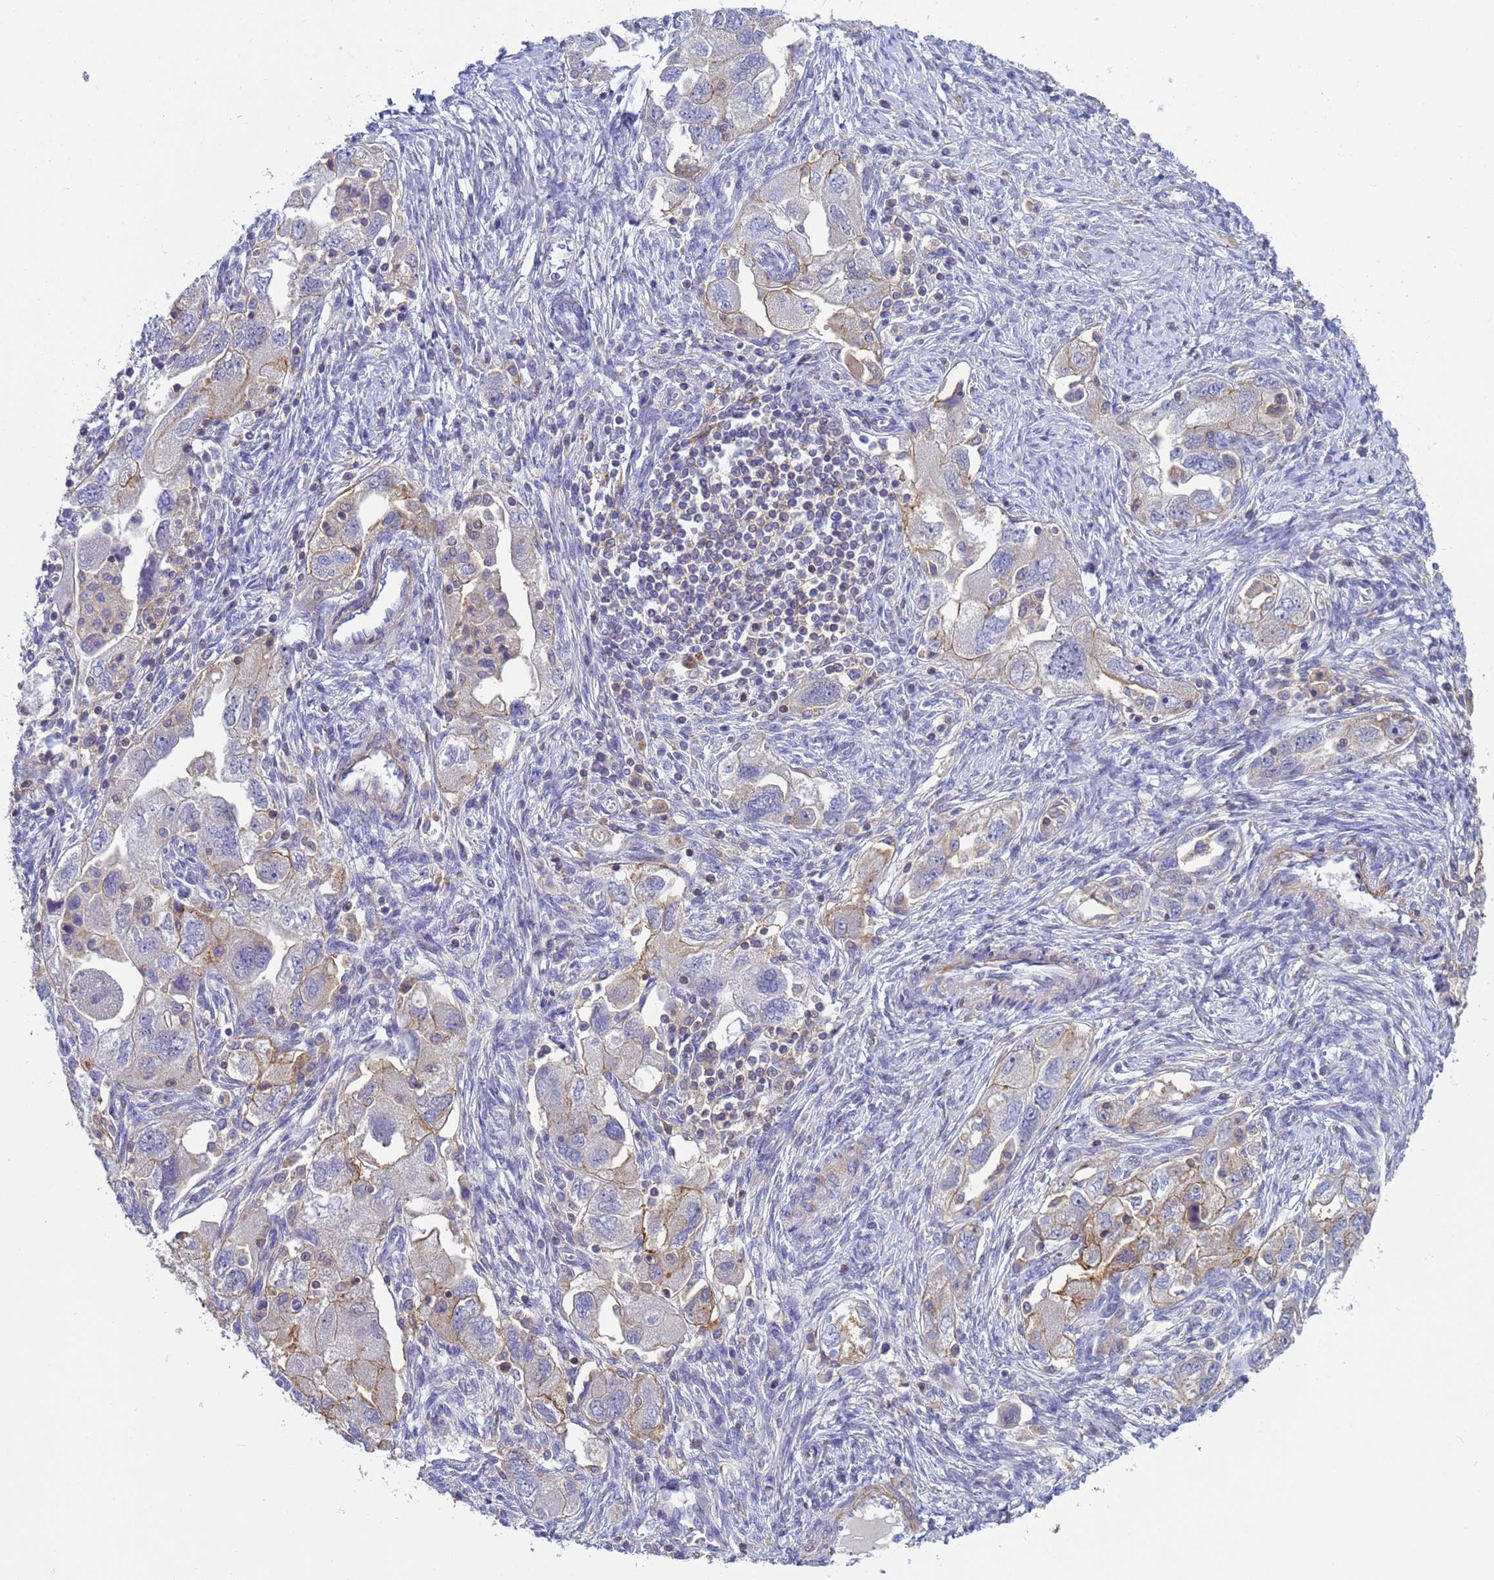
{"staining": {"intensity": "moderate", "quantity": "<25%", "location": "cytoplasmic/membranous"}, "tissue": "ovarian cancer", "cell_type": "Tumor cells", "image_type": "cancer", "snomed": [{"axis": "morphology", "description": "Carcinoma, NOS"}, {"axis": "morphology", "description": "Cystadenocarcinoma, serous, NOS"}, {"axis": "topography", "description": "Ovary"}], "caption": "This is an image of immunohistochemistry (IHC) staining of ovarian cancer (carcinoma), which shows moderate expression in the cytoplasmic/membranous of tumor cells.", "gene": "KLHL13", "patient": {"sex": "female", "age": 69}}